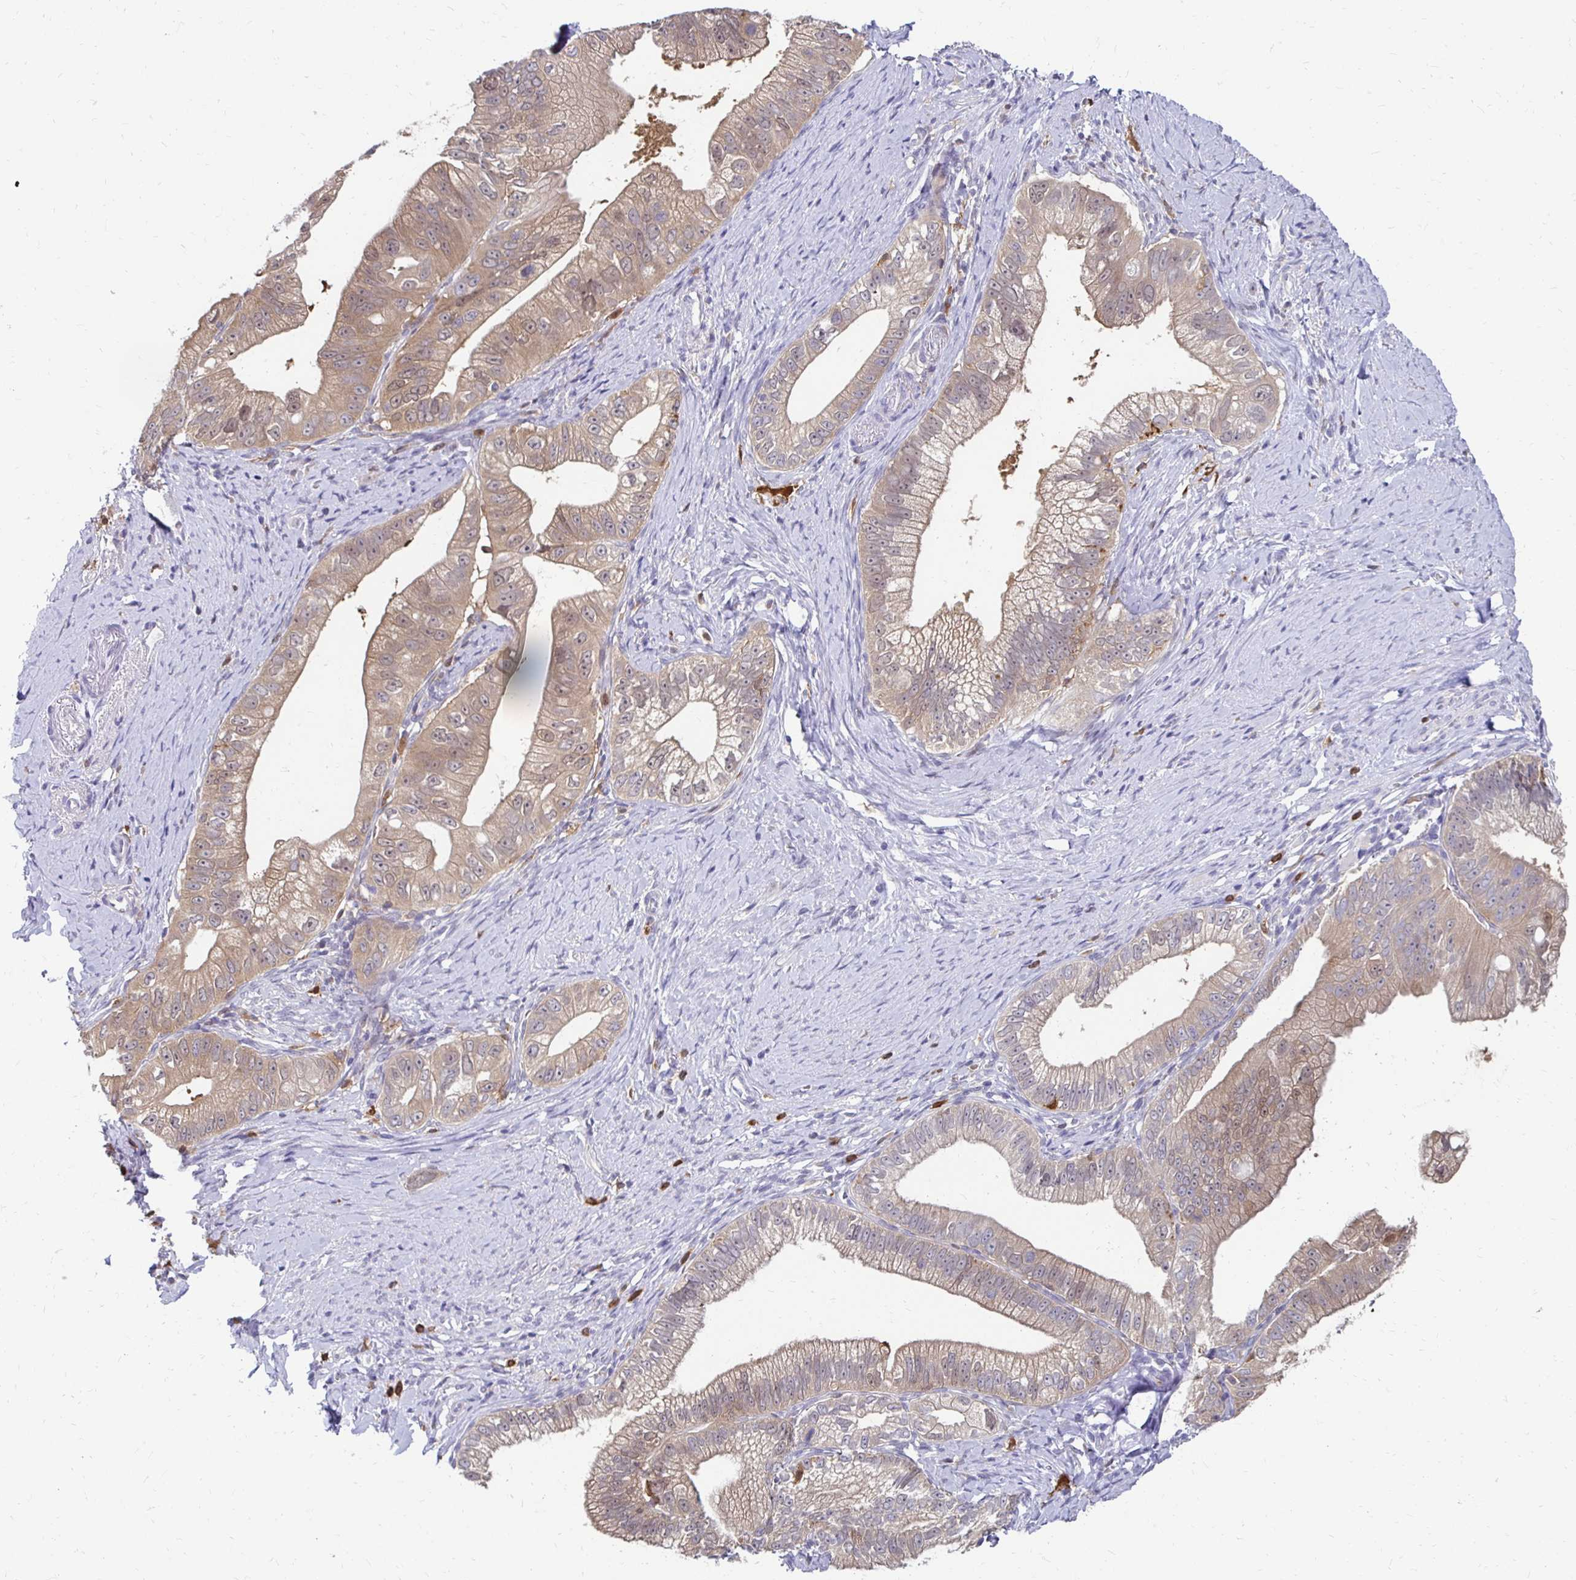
{"staining": {"intensity": "moderate", "quantity": ">75%", "location": "cytoplasmic/membranous"}, "tissue": "pancreatic cancer", "cell_type": "Tumor cells", "image_type": "cancer", "snomed": [{"axis": "morphology", "description": "Adenocarcinoma, NOS"}, {"axis": "topography", "description": "Pancreas"}], "caption": "Brown immunohistochemical staining in pancreatic adenocarcinoma exhibits moderate cytoplasmic/membranous expression in approximately >75% of tumor cells. (brown staining indicates protein expression, while blue staining denotes nuclei).", "gene": "PADI2", "patient": {"sex": "male", "age": 70}}